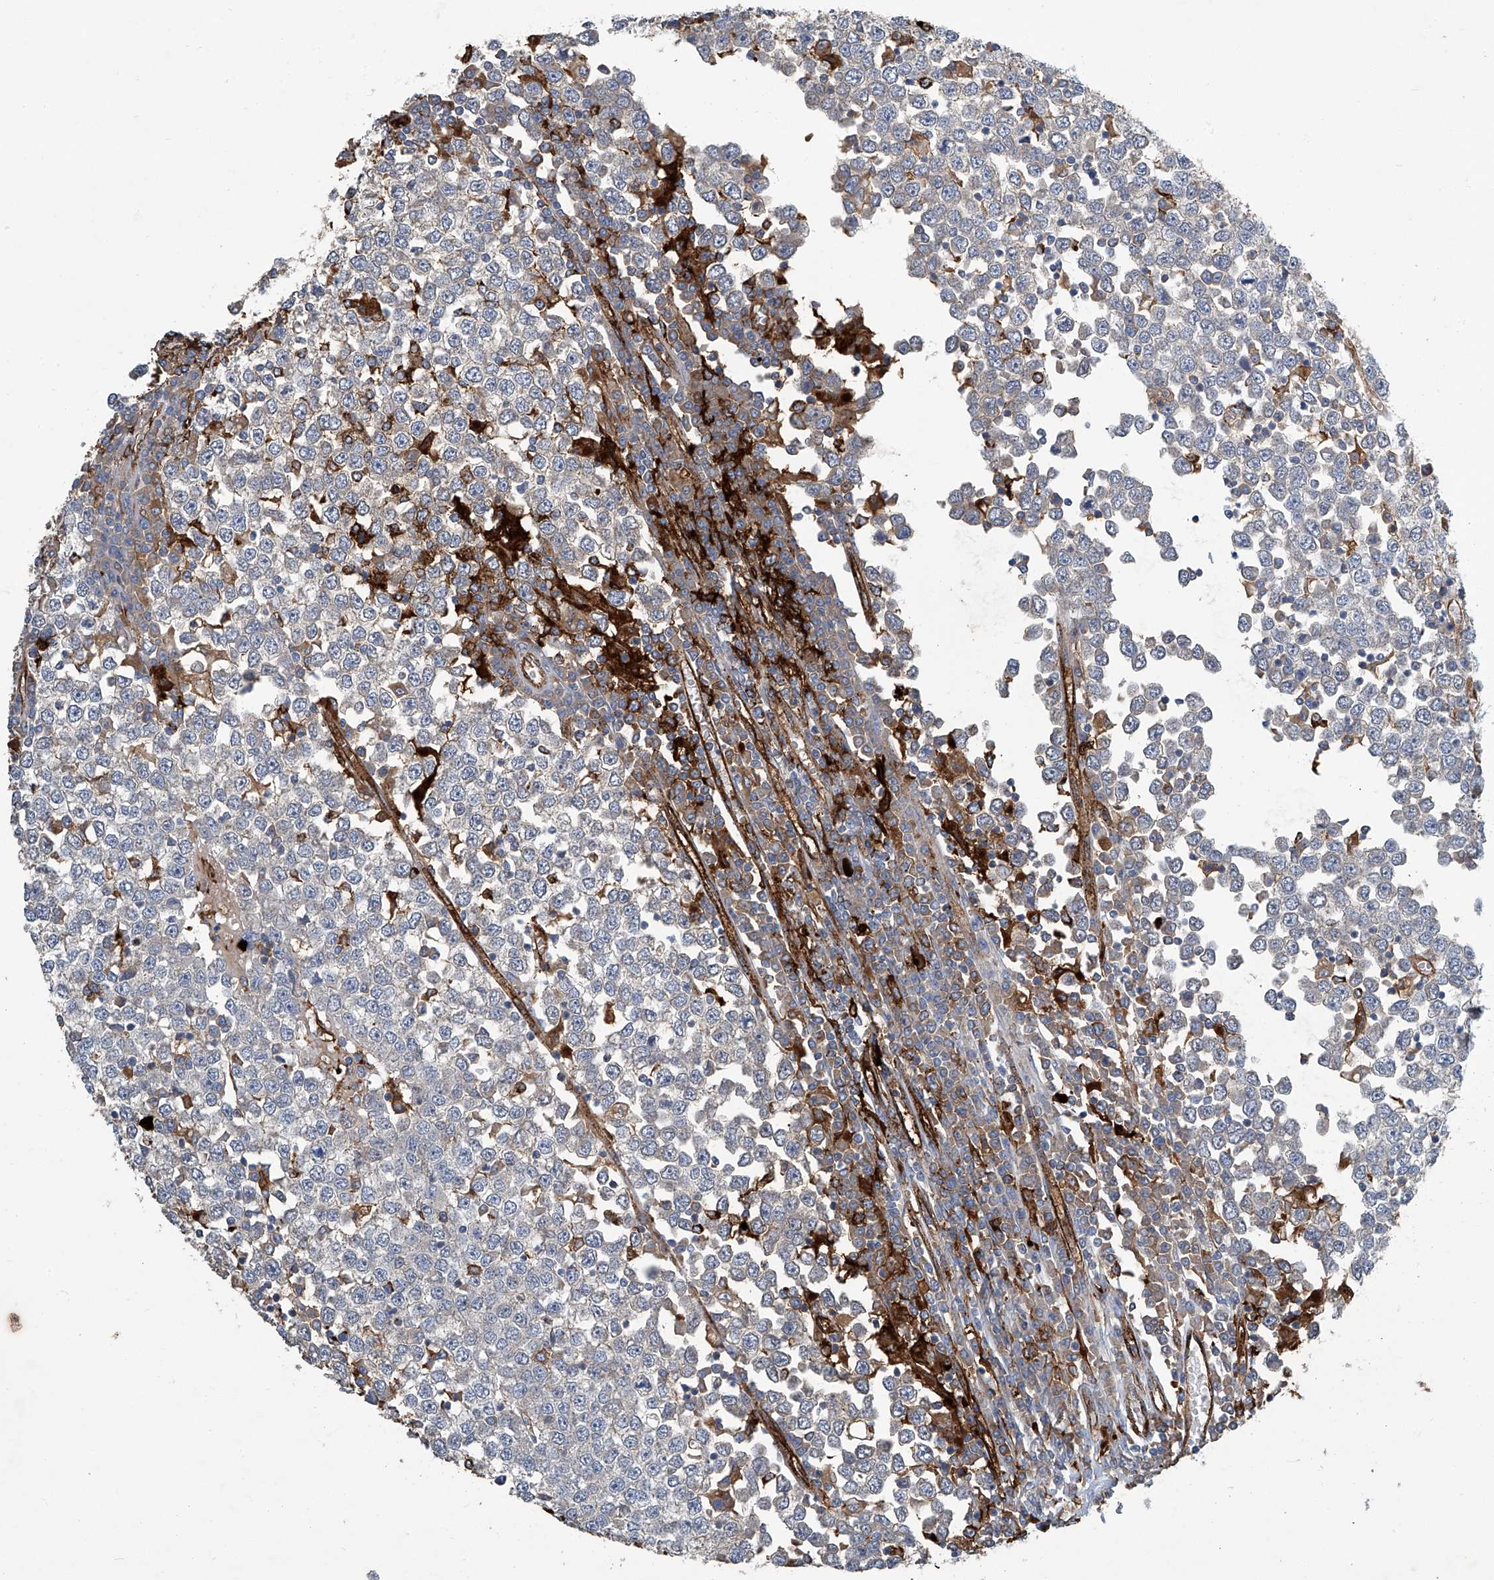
{"staining": {"intensity": "weak", "quantity": "<25%", "location": "cytoplasmic/membranous"}, "tissue": "testis cancer", "cell_type": "Tumor cells", "image_type": "cancer", "snomed": [{"axis": "morphology", "description": "Seminoma, NOS"}, {"axis": "topography", "description": "Testis"}], "caption": "High power microscopy photomicrograph of an IHC histopathology image of seminoma (testis), revealing no significant positivity in tumor cells.", "gene": "FAM167A", "patient": {"sex": "male", "age": 65}}